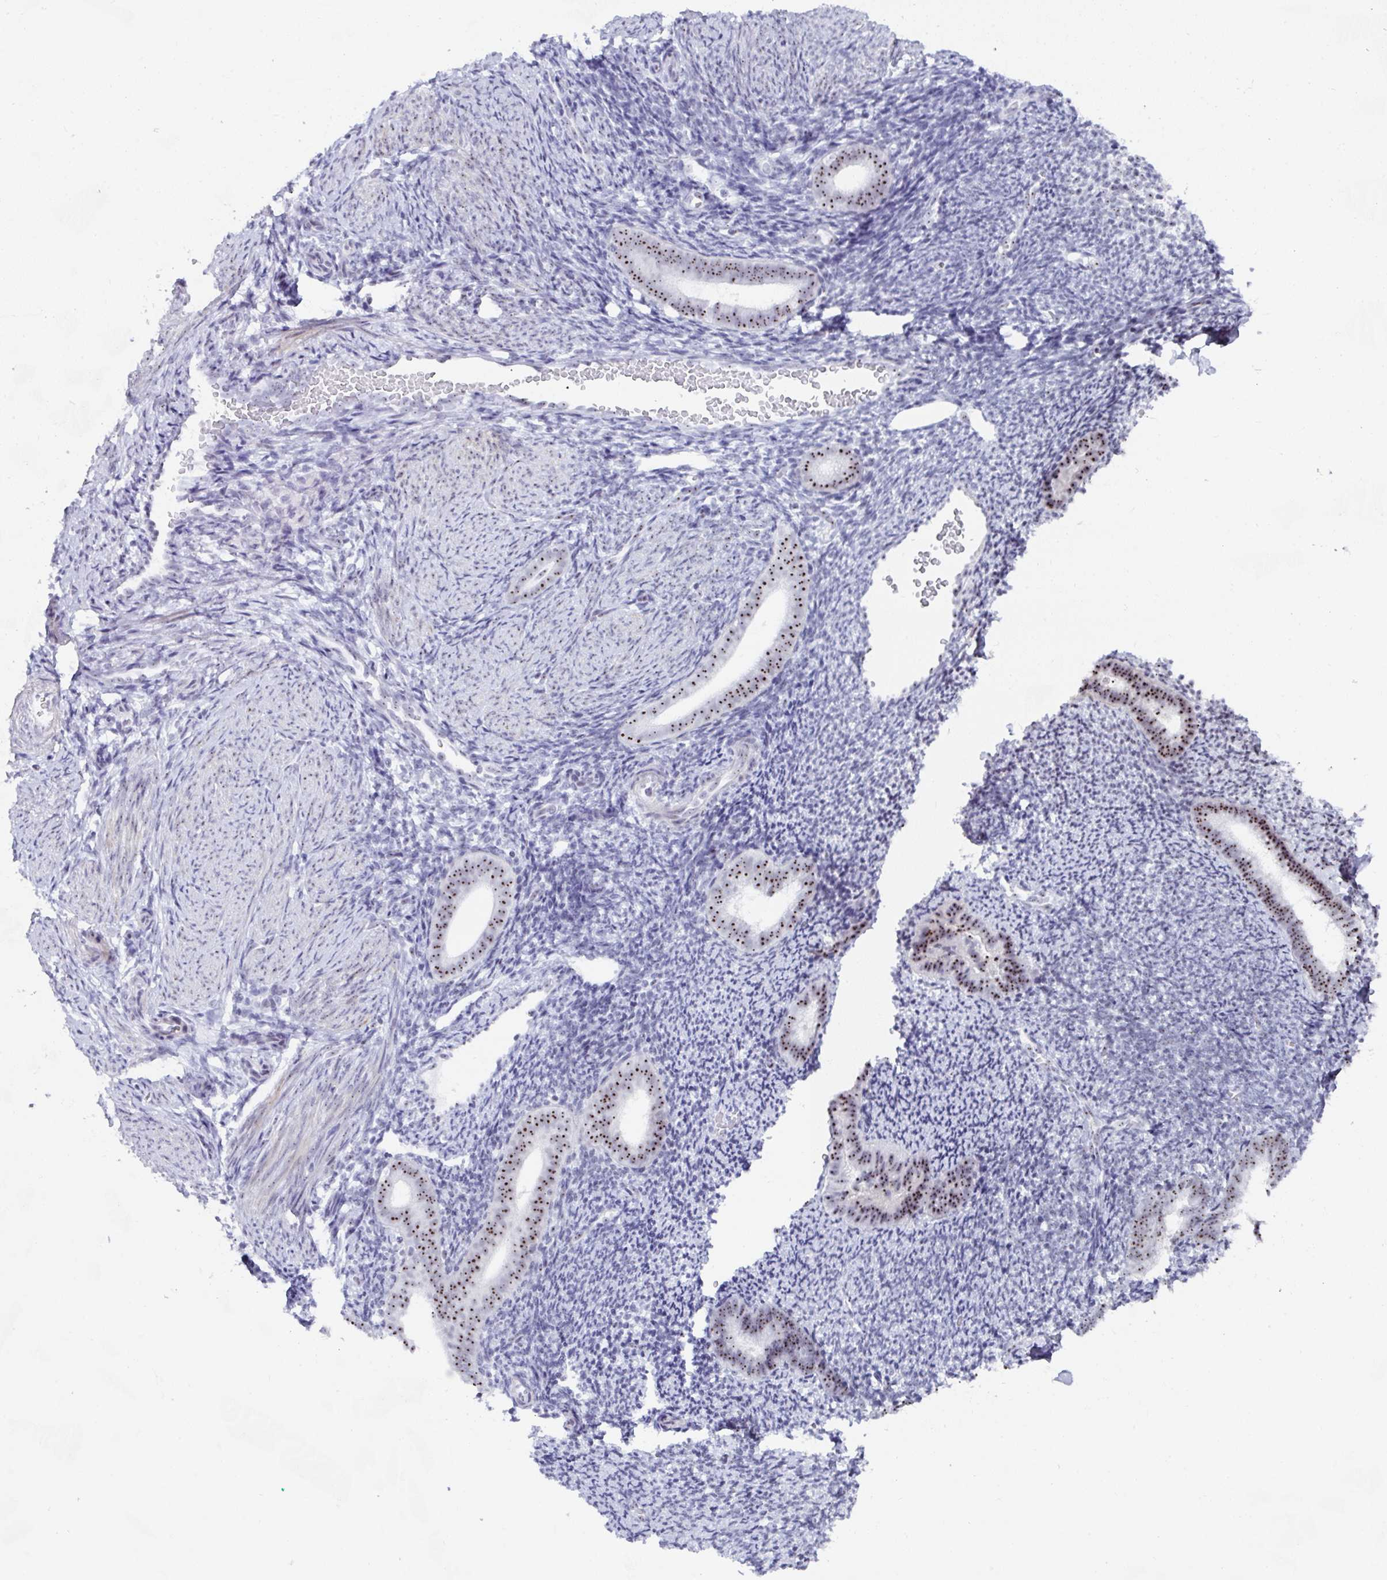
{"staining": {"intensity": "moderate", "quantity": "<25%", "location": "nuclear"}, "tissue": "endometrium", "cell_type": "Cells in endometrial stroma", "image_type": "normal", "snomed": [{"axis": "morphology", "description": "Normal tissue, NOS"}, {"axis": "topography", "description": "Endometrium"}], "caption": "The micrograph exhibits a brown stain indicating the presence of a protein in the nuclear of cells in endometrial stroma in endometrium. The staining is performed using DAB brown chromogen to label protein expression. The nuclei are counter-stained blue using hematoxylin.", "gene": "NOP10", "patient": {"sex": "female", "age": 39}}